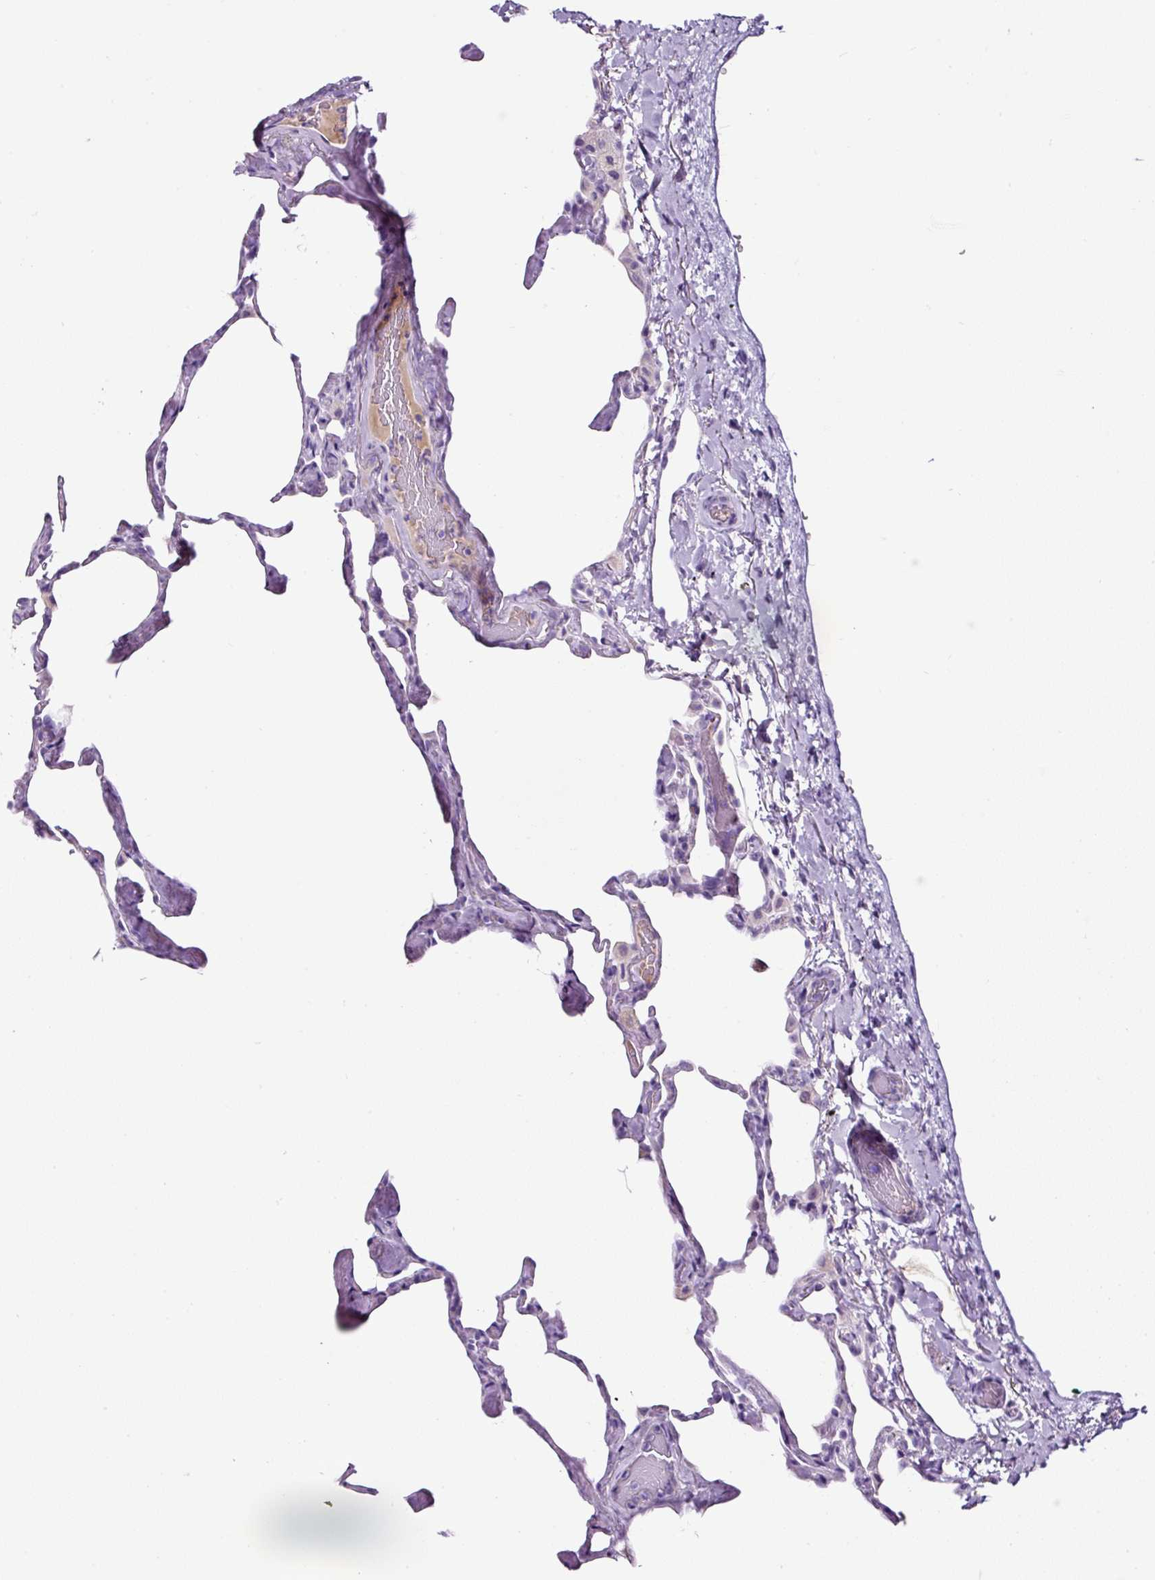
{"staining": {"intensity": "negative", "quantity": "none", "location": "none"}, "tissue": "lung", "cell_type": "Alveolar cells", "image_type": "normal", "snomed": [{"axis": "morphology", "description": "Normal tissue, NOS"}, {"axis": "topography", "description": "Lung"}], "caption": "This is a micrograph of immunohistochemistry (IHC) staining of normal lung, which shows no staining in alveolar cells.", "gene": "OR14A2", "patient": {"sex": "male", "age": 65}}